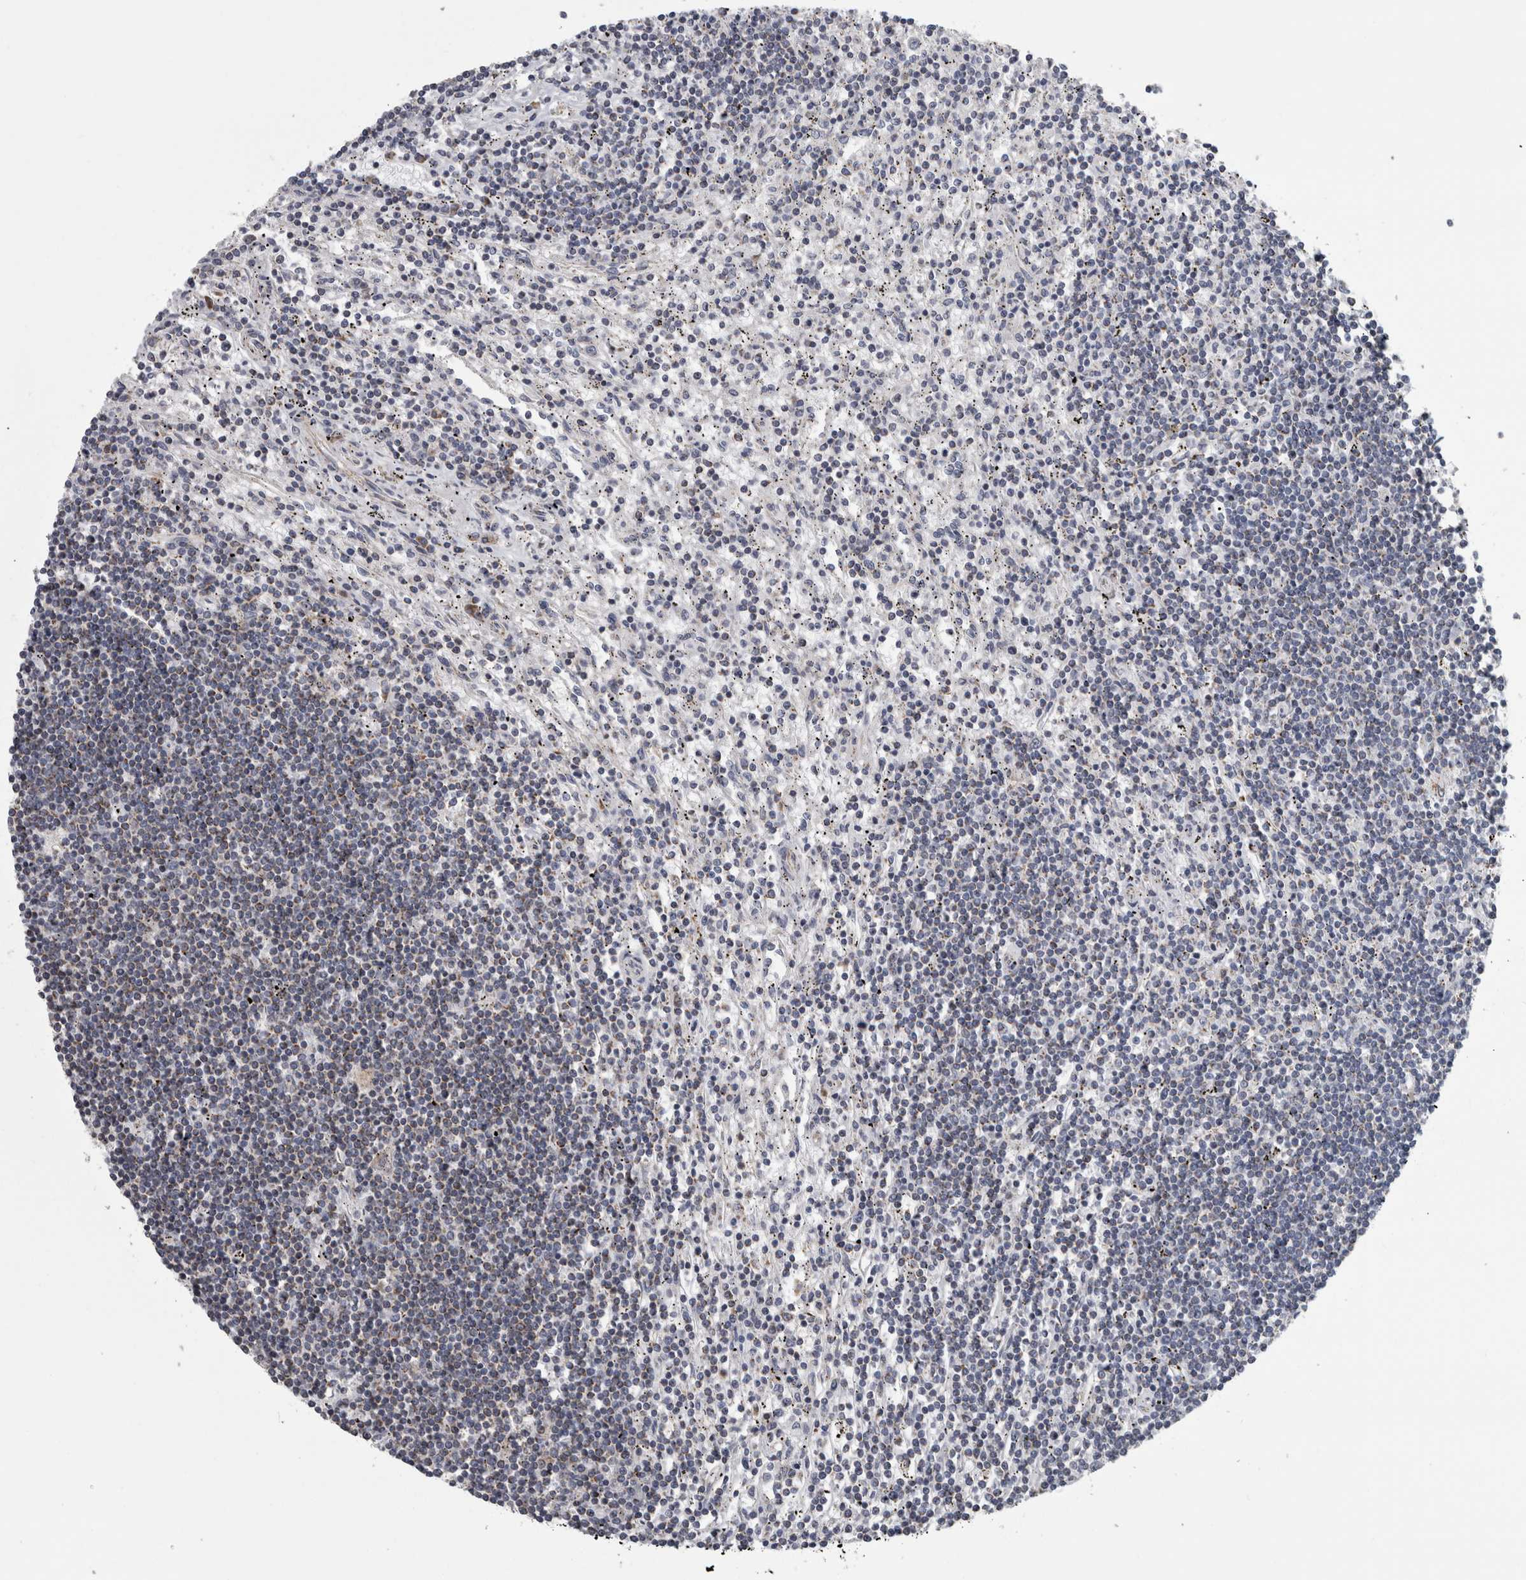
{"staining": {"intensity": "weak", "quantity": "25%-75%", "location": "cytoplasmic/membranous"}, "tissue": "lymphoma", "cell_type": "Tumor cells", "image_type": "cancer", "snomed": [{"axis": "morphology", "description": "Malignant lymphoma, non-Hodgkin's type, Low grade"}, {"axis": "topography", "description": "Spleen"}], "caption": "Lymphoma was stained to show a protein in brown. There is low levels of weak cytoplasmic/membranous positivity in about 25%-75% of tumor cells.", "gene": "DBT", "patient": {"sex": "male", "age": 76}}